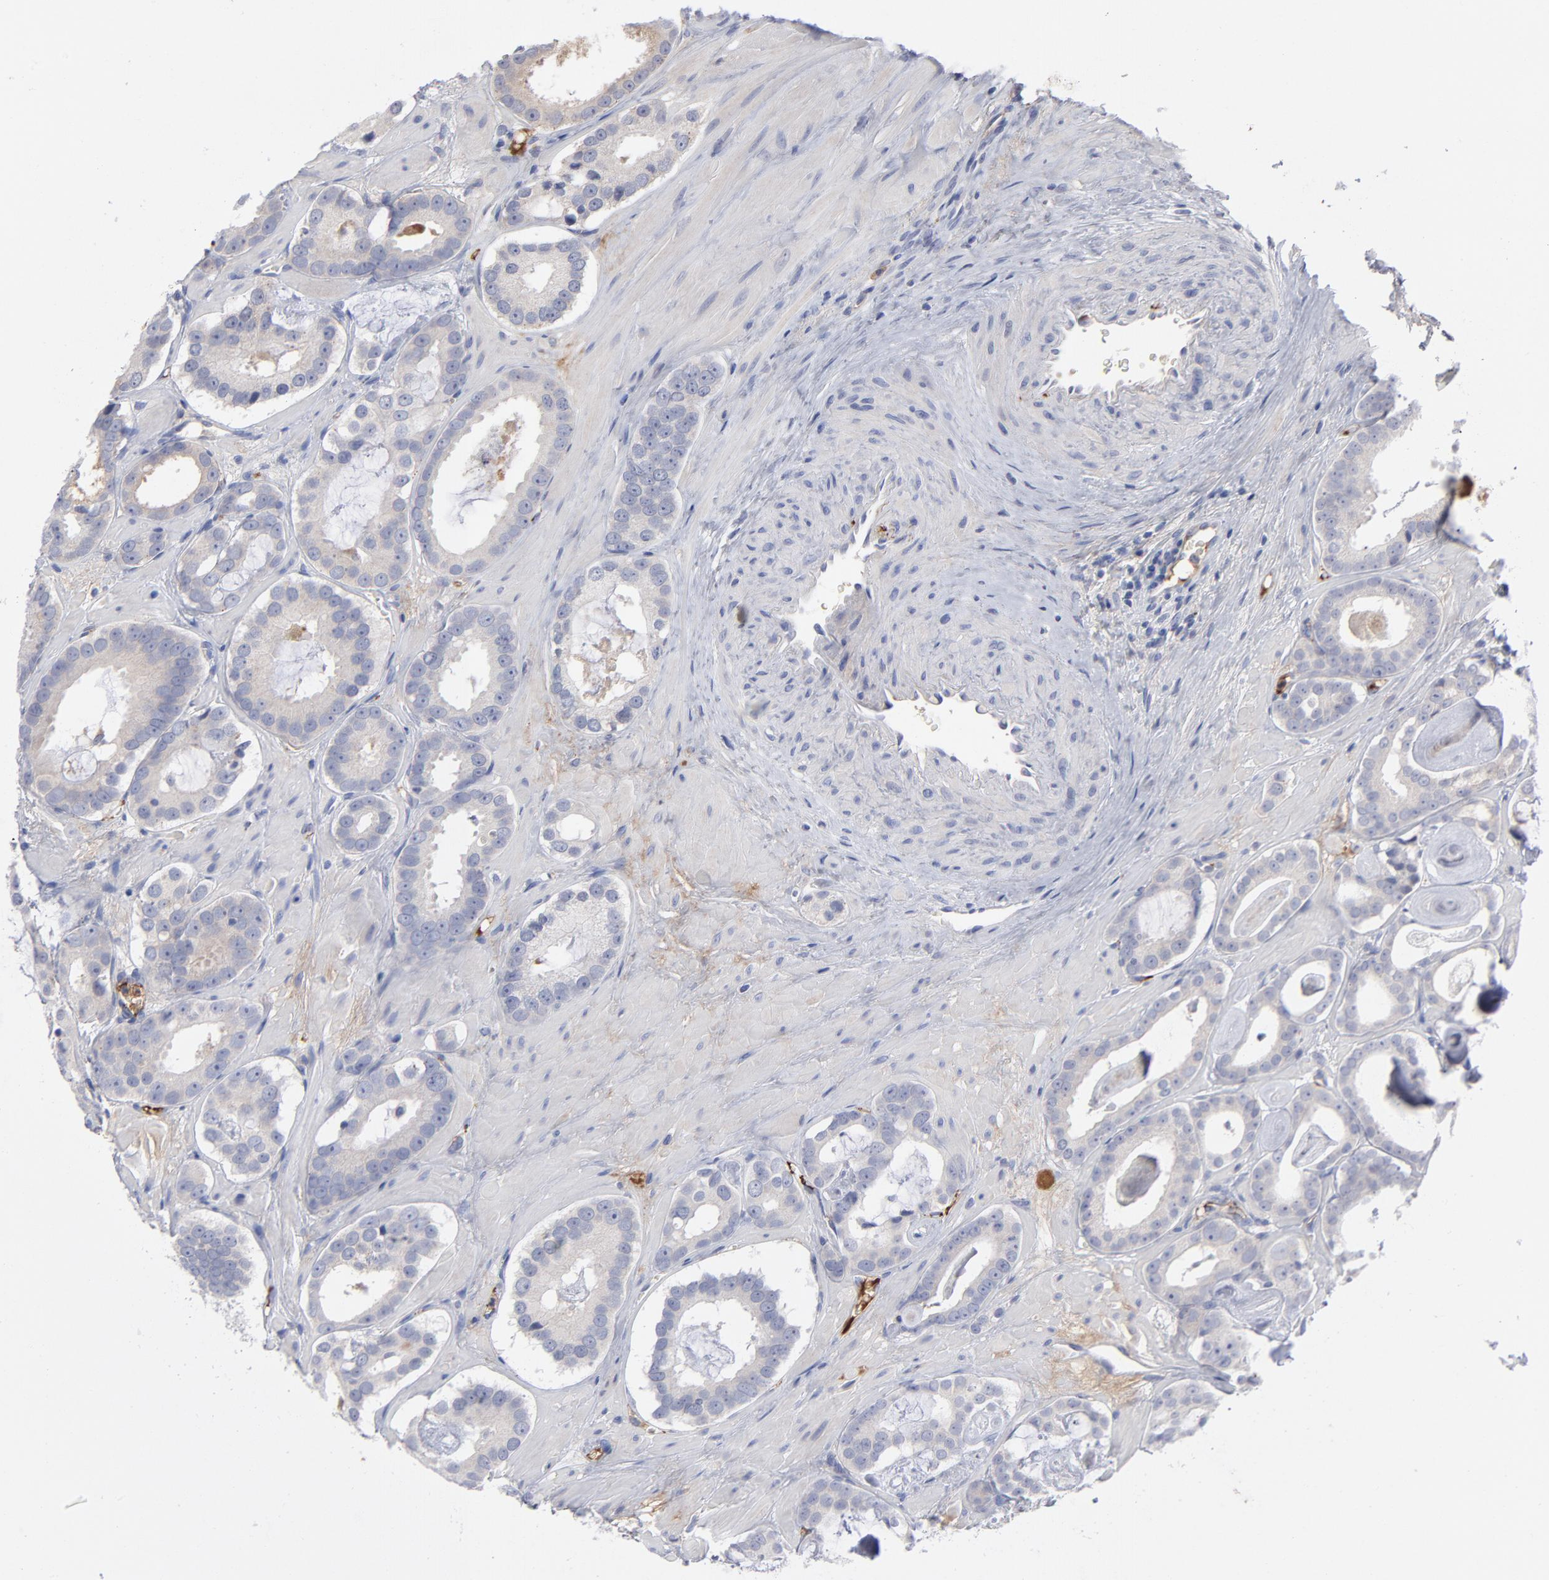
{"staining": {"intensity": "negative", "quantity": "none", "location": "none"}, "tissue": "prostate cancer", "cell_type": "Tumor cells", "image_type": "cancer", "snomed": [{"axis": "morphology", "description": "Adenocarcinoma, Low grade"}, {"axis": "topography", "description": "Prostate"}], "caption": "The immunohistochemistry histopathology image has no significant staining in tumor cells of prostate cancer tissue. Nuclei are stained in blue.", "gene": "CCR3", "patient": {"sex": "male", "age": 57}}